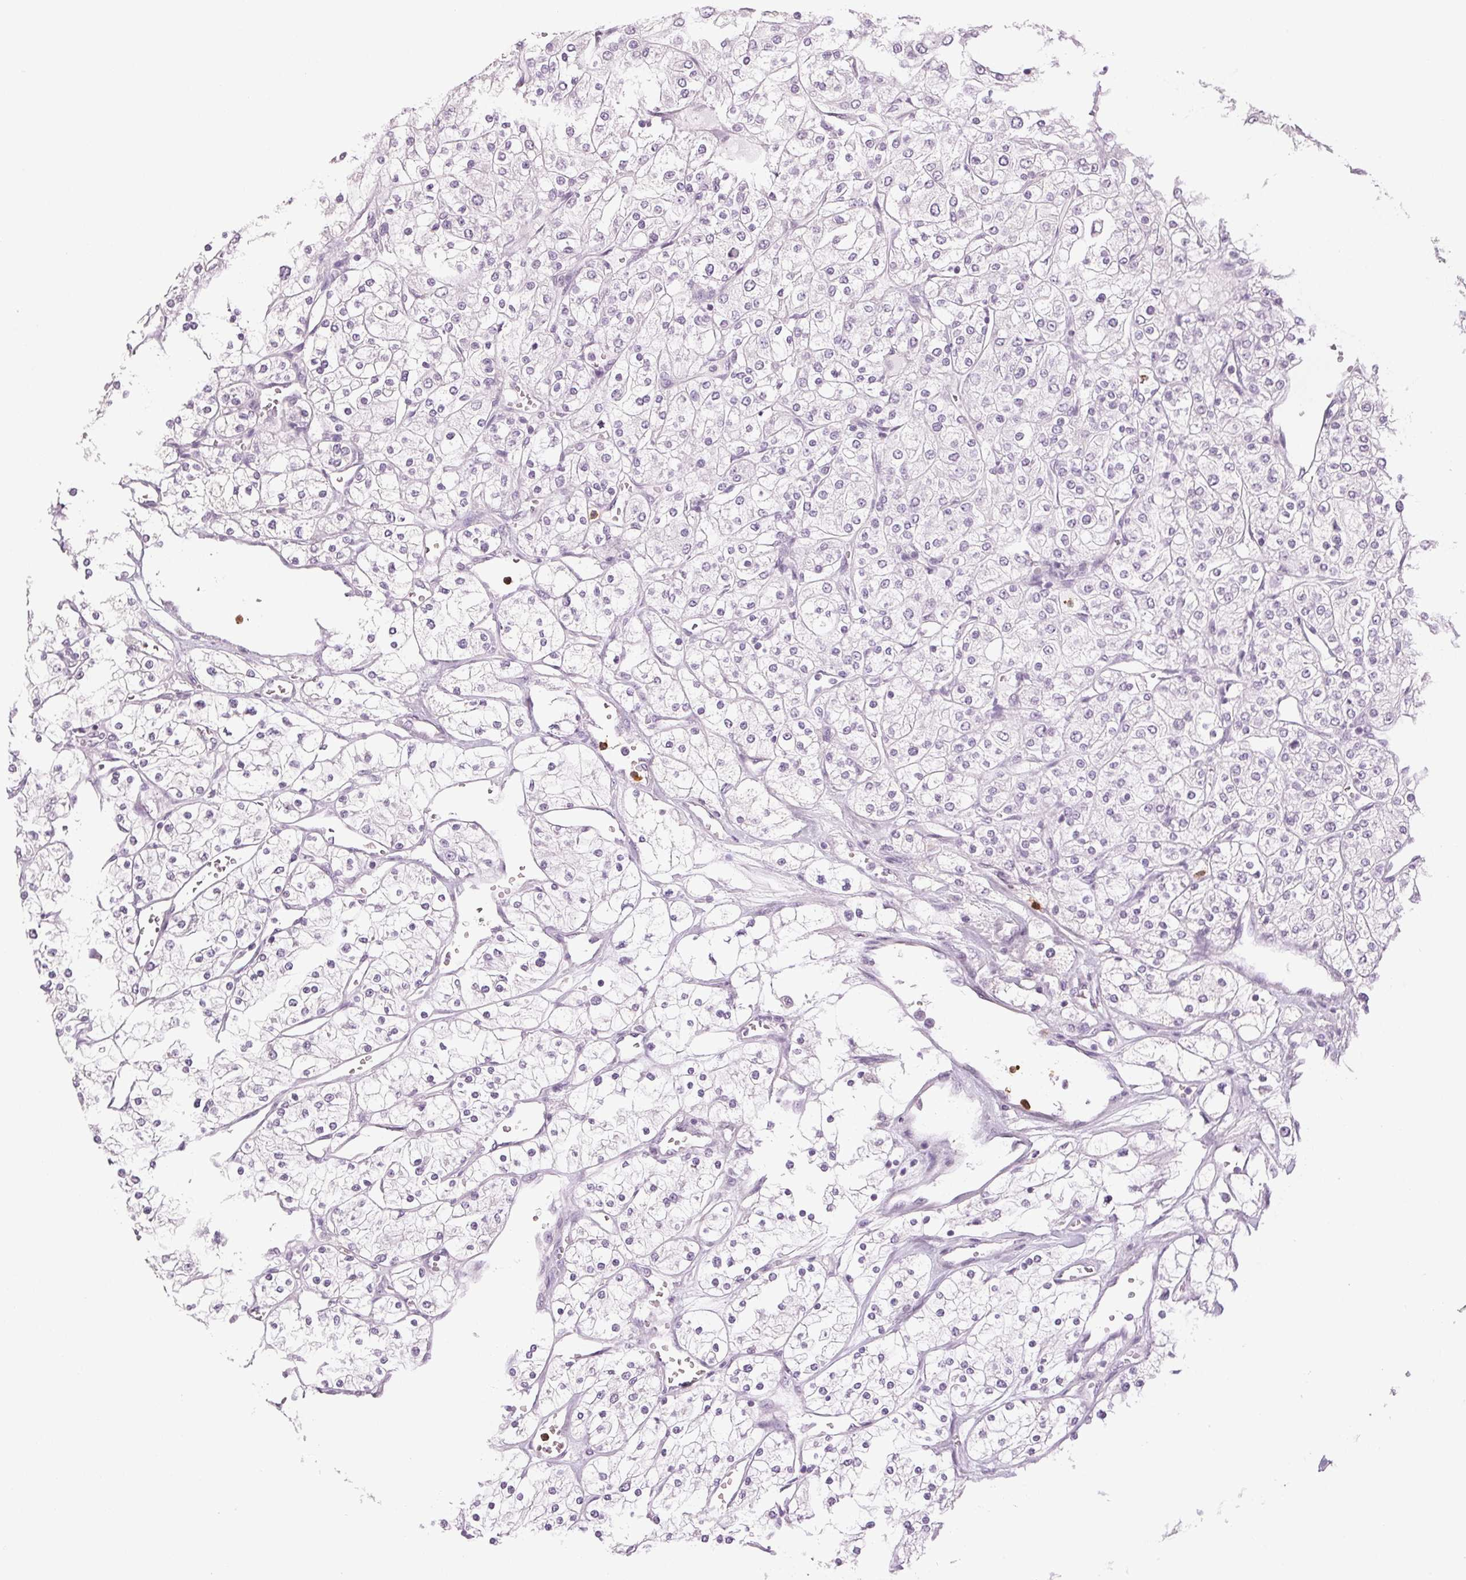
{"staining": {"intensity": "negative", "quantity": "none", "location": "none"}, "tissue": "renal cancer", "cell_type": "Tumor cells", "image_type": "cancer", "snomed": [{"axis": "morphology", "description": "Adenocarcinoma, NOS"}, {"axis": "topography", "description": "Kidney"}], "caption": "Image shows no protein positivity in tumor cells of renal adenocarcinoma tissue.", "gene": "LTF", "patient": {"sex": "male", "age": 80}}